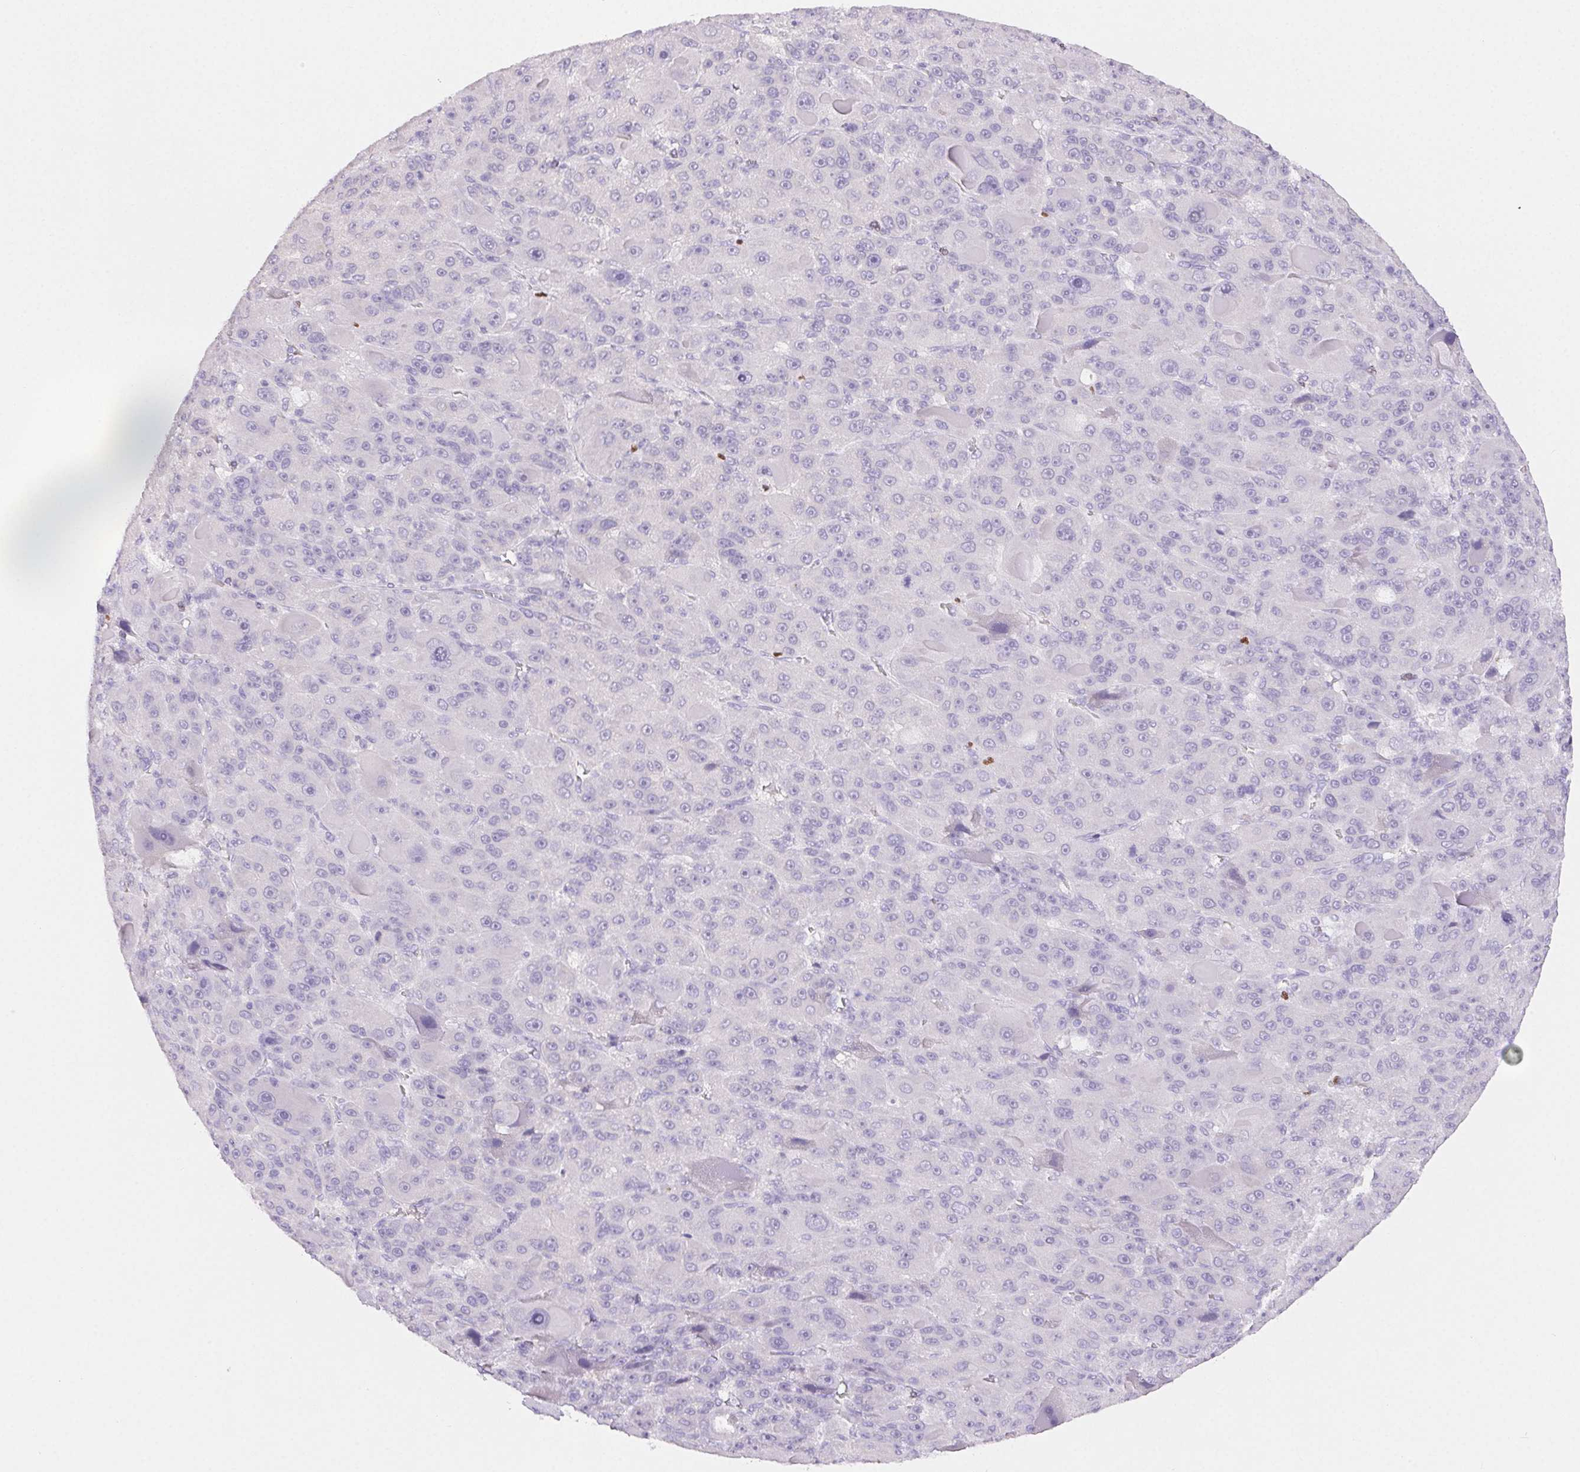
{"staining": {"intensity": "negative", "quantity": "none", "location": "none"}, "tissue": "liver cancer", "cell_type": "Tumor cells", "image_type": "cancer", "snomed": [{"axis": "morphology", "description": "Carcinoma, Hepatocellular, NOS"}, {"axis": "topography", "description": "Liver"}], "caption": "Immunohistochemical staining of human liver cancer (hepatocellular carcinoma) reveals no significant expression in tumor cells.", "gene": "PADI4", "patient": {"sex": "male", "age": 76}}